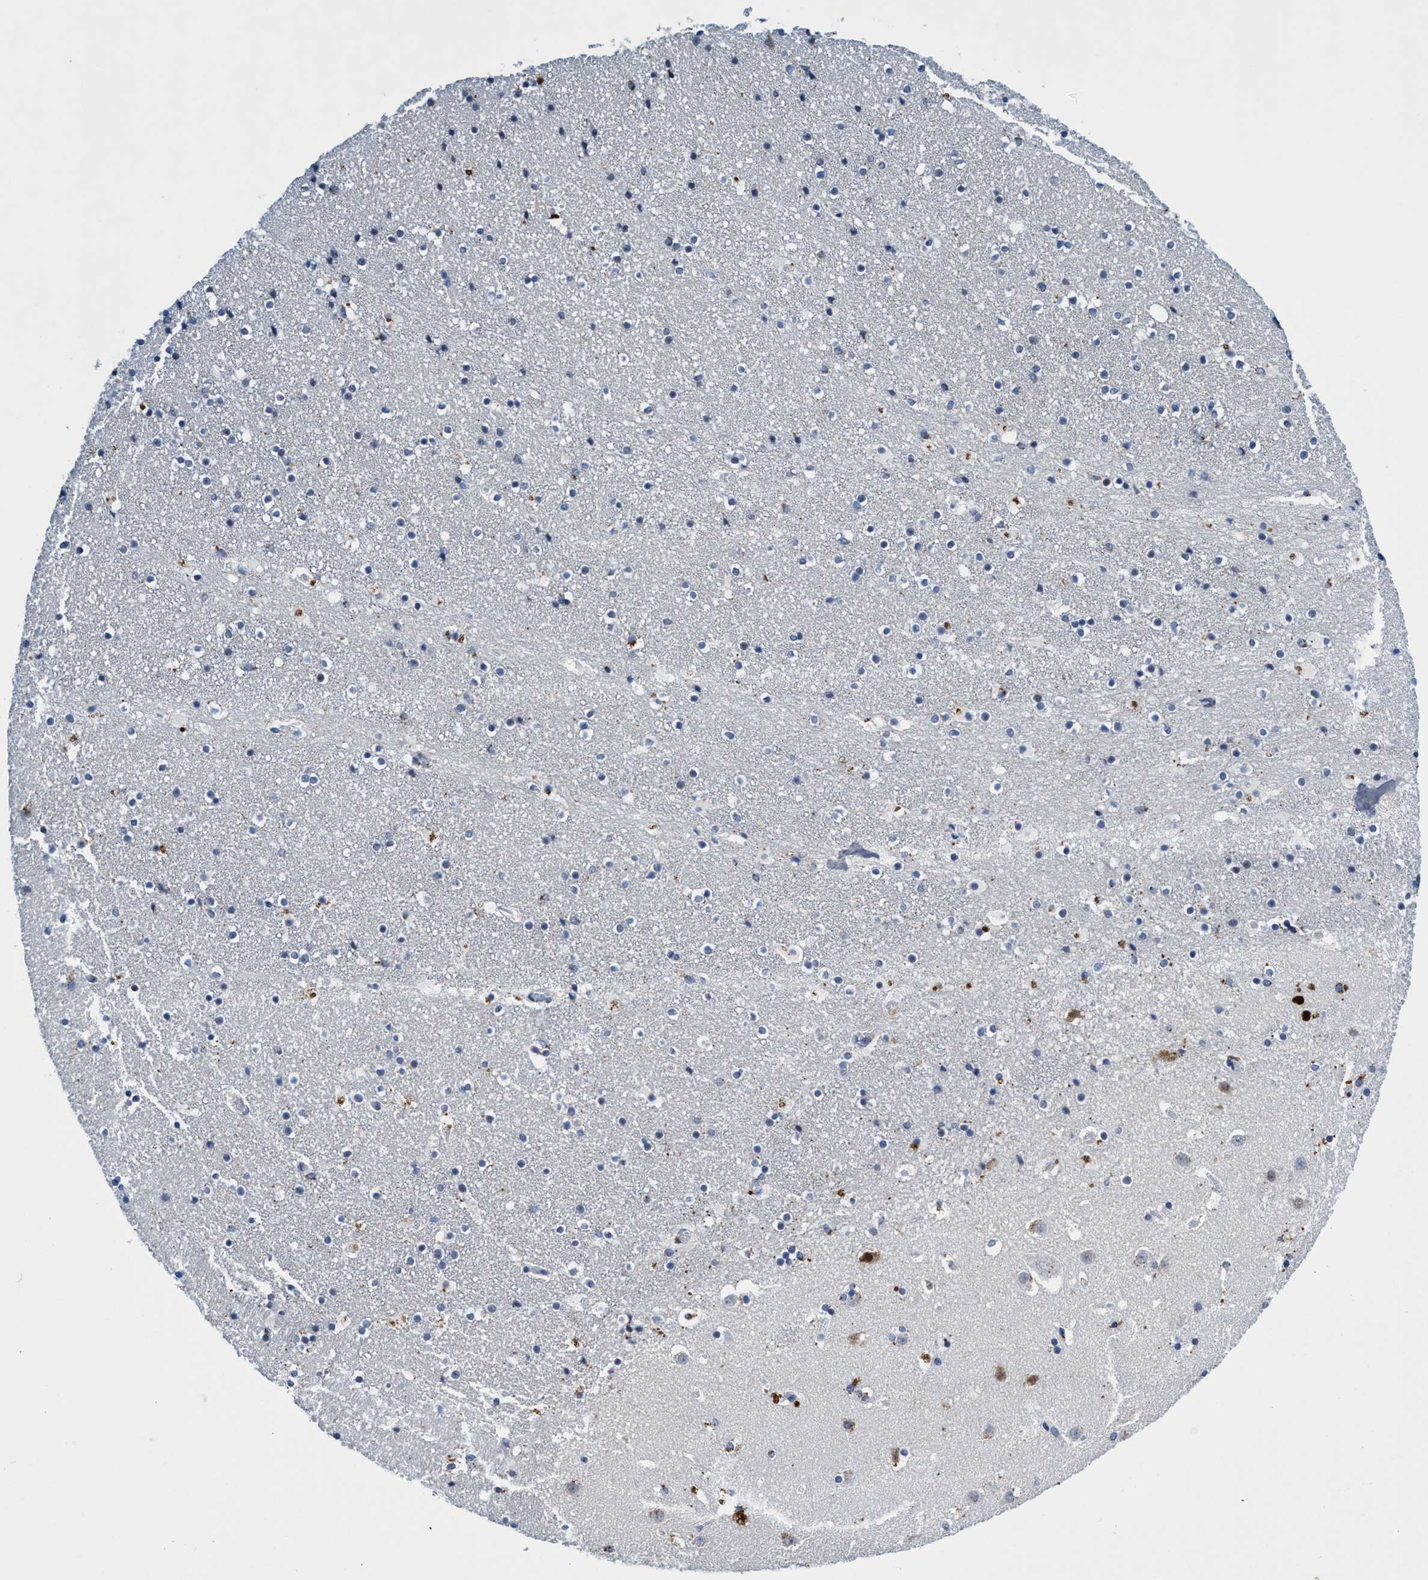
{"staining": {"intensity": "moderate", "quantity": "<25%", "location": "cytoplasmic/membranous"}, "tissue": "caudate", "cell_type": "Glial cells", "image_type": "normal", "snomed": [{"axis": "morphology", "description": "Normal tissue, NOS"}, {"axis": "topography", "description": "Lateral ventricle wall"}], "caption": "This photomicrograph reveals benign caudate stained with immunohistochemistry to label a protein in brown. The cytoplasmic/membranous of glial cells show moderate positivity for the protein. Nuclei are counter-stained blue.", "gene": "GRB14", "patient": {"sex": "male", "age": 45}}